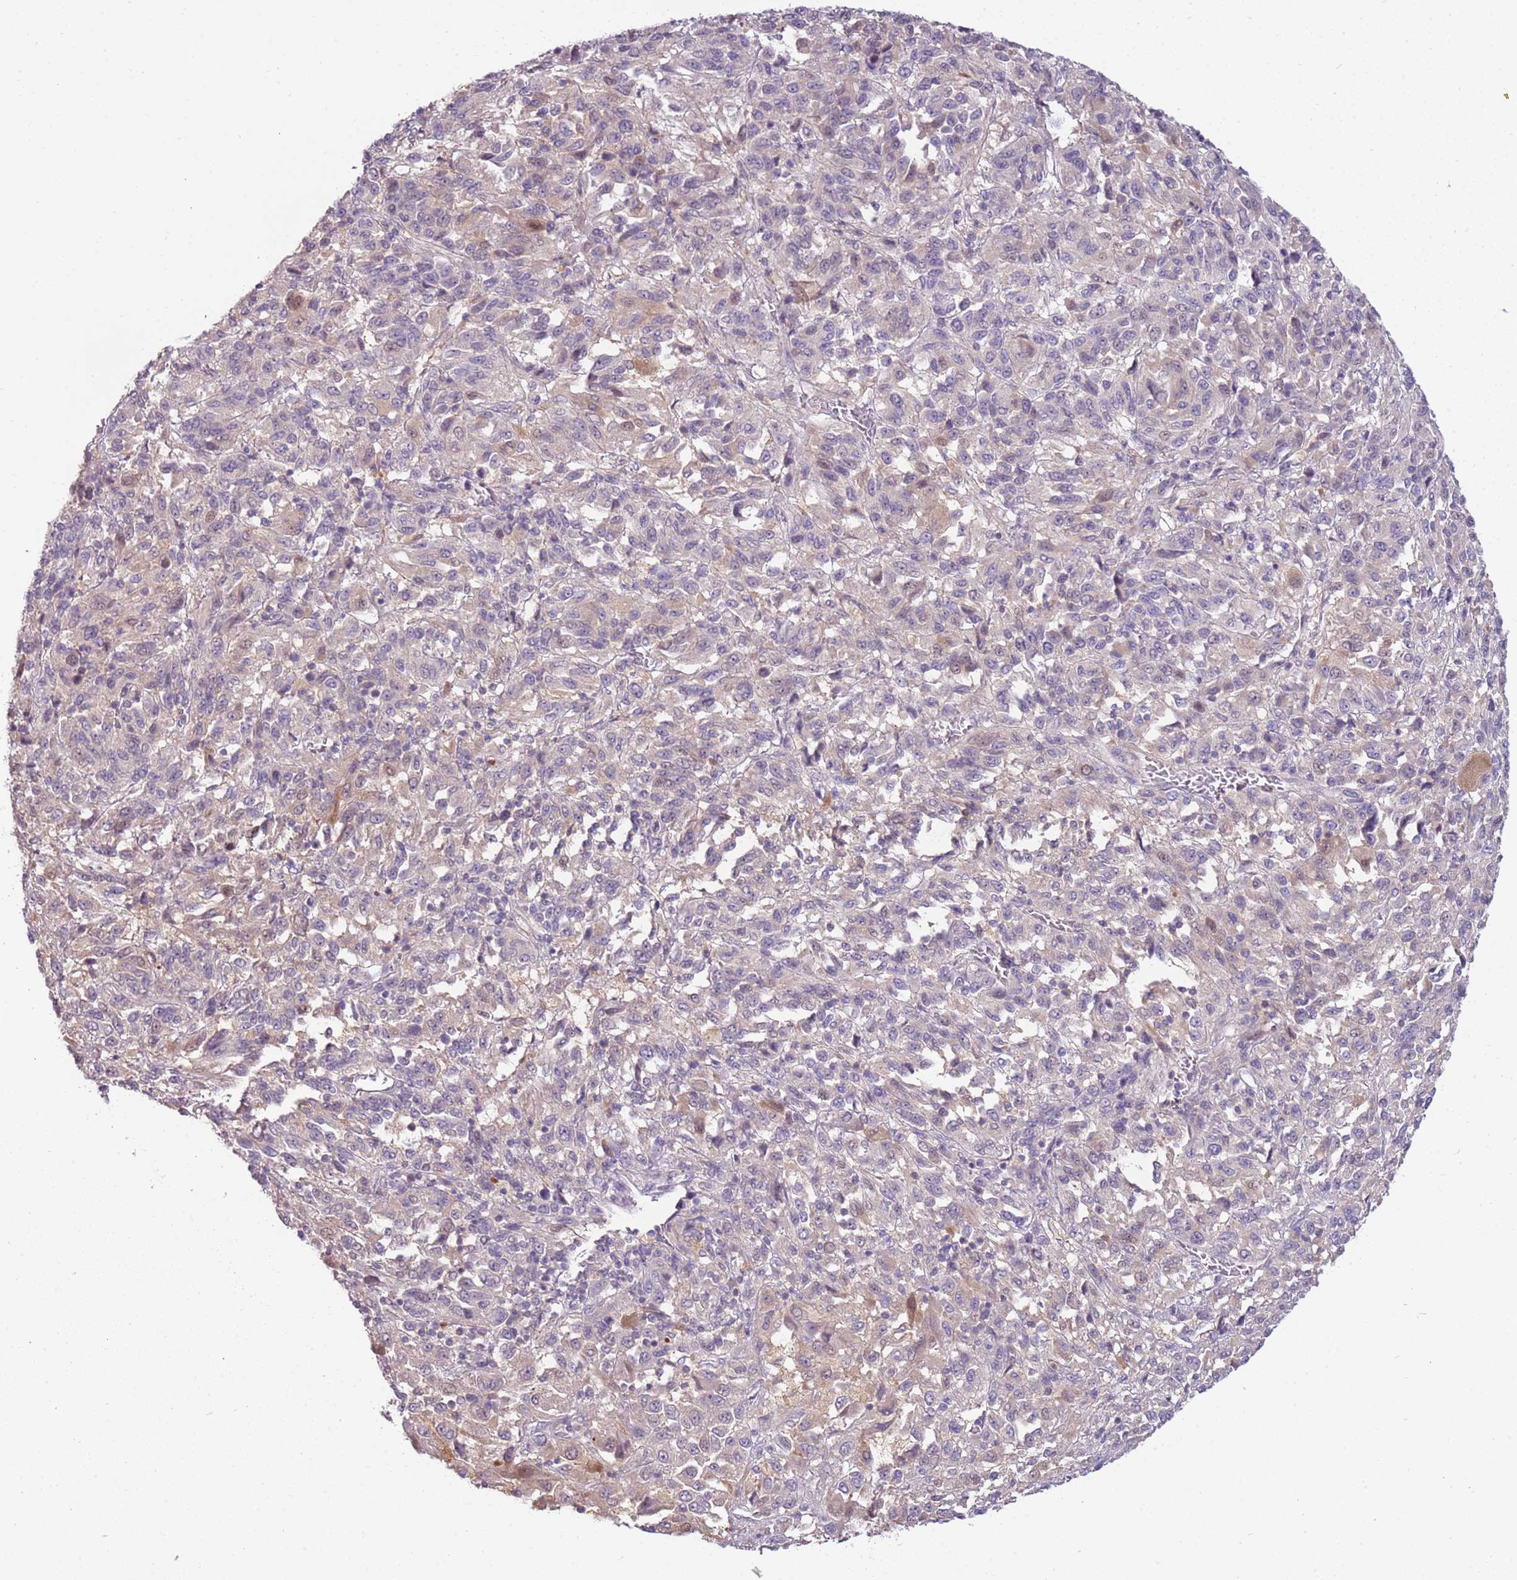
{"staining": {"intensity": "weak", "quantity": "<25%", "location": "cytoplasmic/membranous"}, "tissue": "melanoma", "cell_type": "Tumor cells", "image_type": "cancer", "snomed": [{"axis": "morphology", "description": "Malignant melanoma, Metastatic site"}, {"axis": "topography", "description": "Lung"}], "caption": "A micrograph of human melanoma is negative for staining in tumor cells.", "gene": "ARHGAP5", "patient": {"sex": "male", "age": 64}}